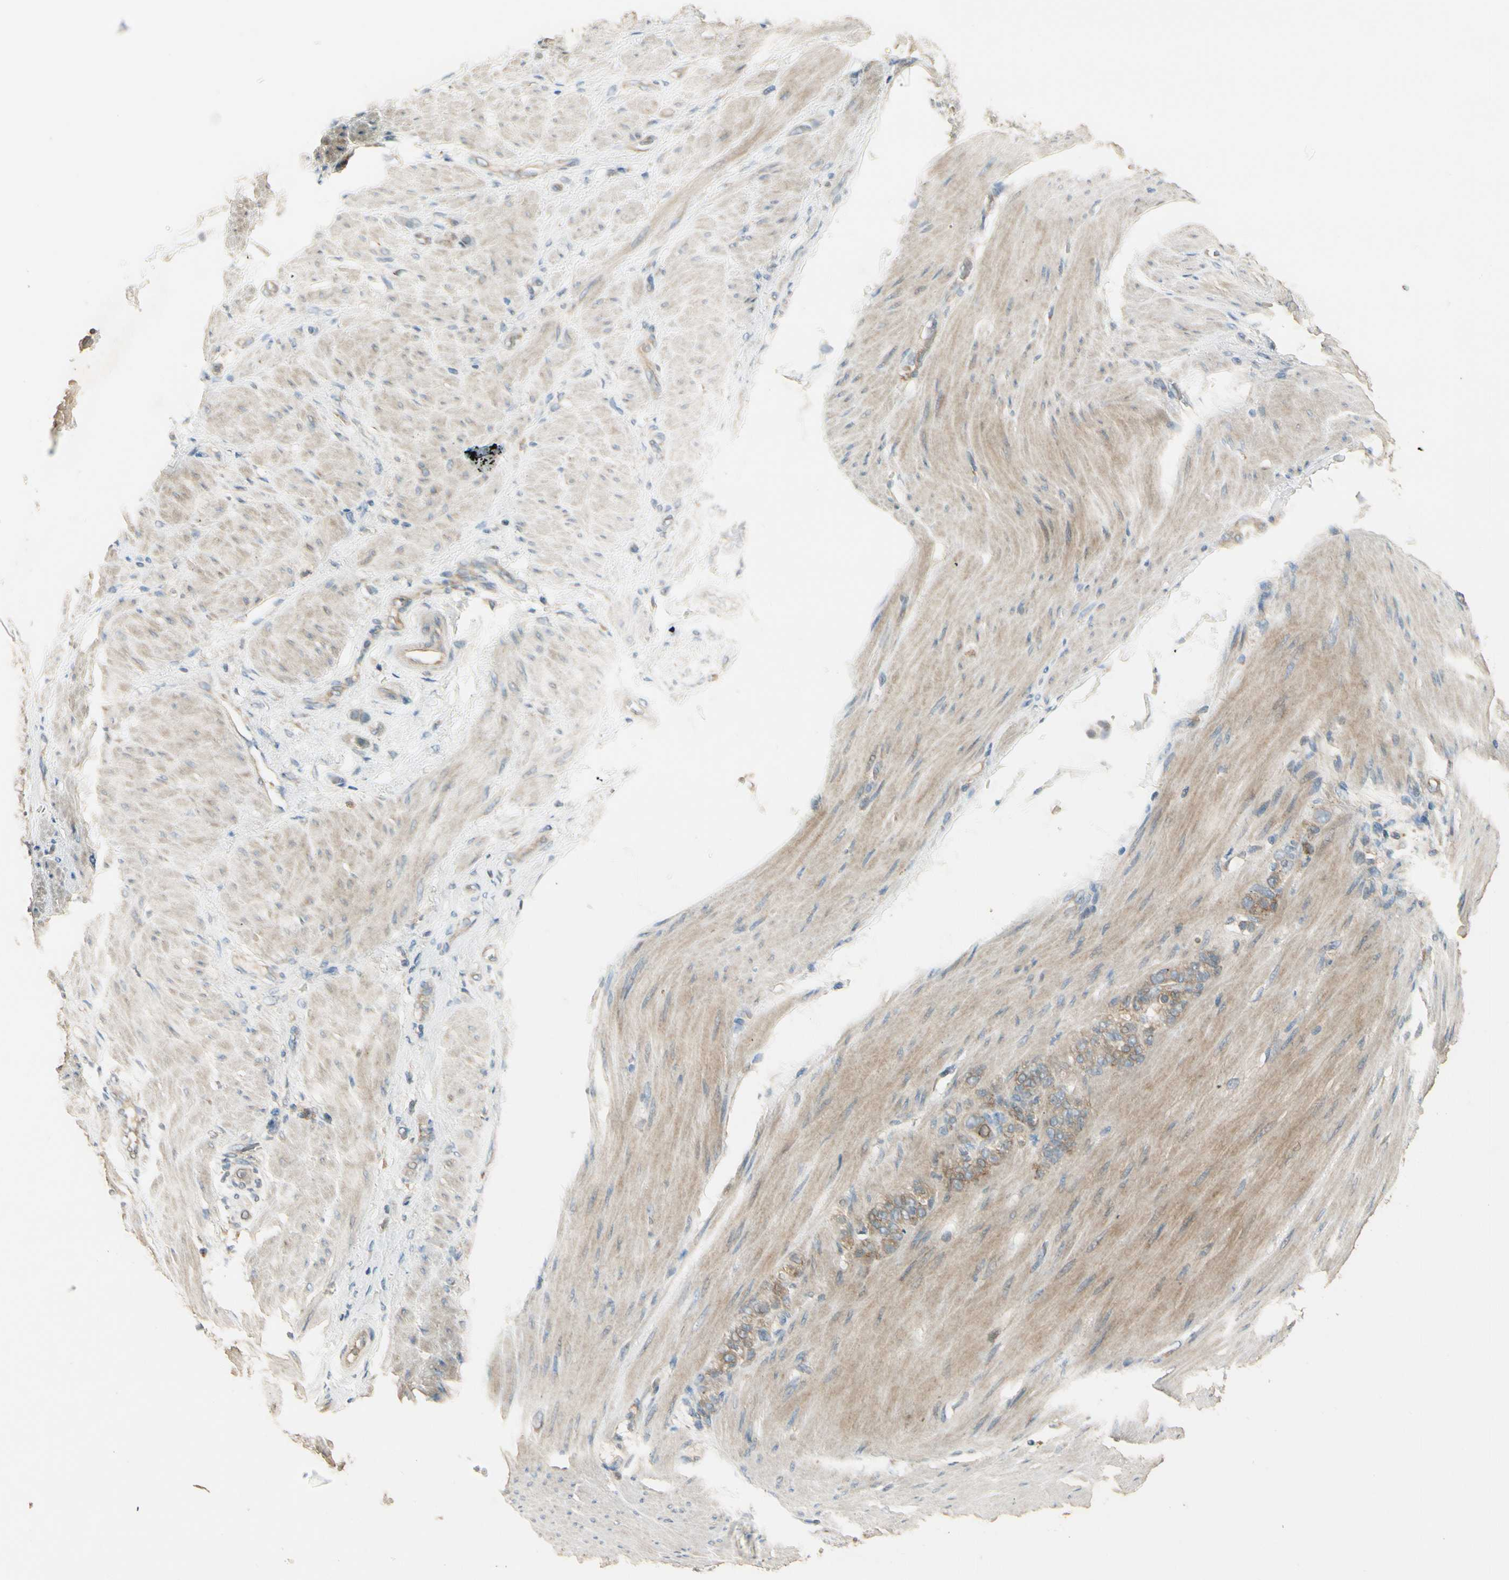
{"staining": {"intensity": "weak", "quantity": ">75%", "location": "cytoplasmic/membranous"}, "tissue": "stomach cancer", "cell_type": "Tumor cells", "image_type": "cancer", "snomed": [{"axis": "morphology", "description": "Adenocarcinoma, NOS"}, {"axis": "topography", "description": "Stomach"}], "caption": "Protein expression analysis of human stomach cancer (adenocarcinoma) reveals weak cytoplasmic/membranous staining in approximately >75% of tumor cells.", "gene": "PLXNA1", "patient": {"sex": "male", "age": 82}}